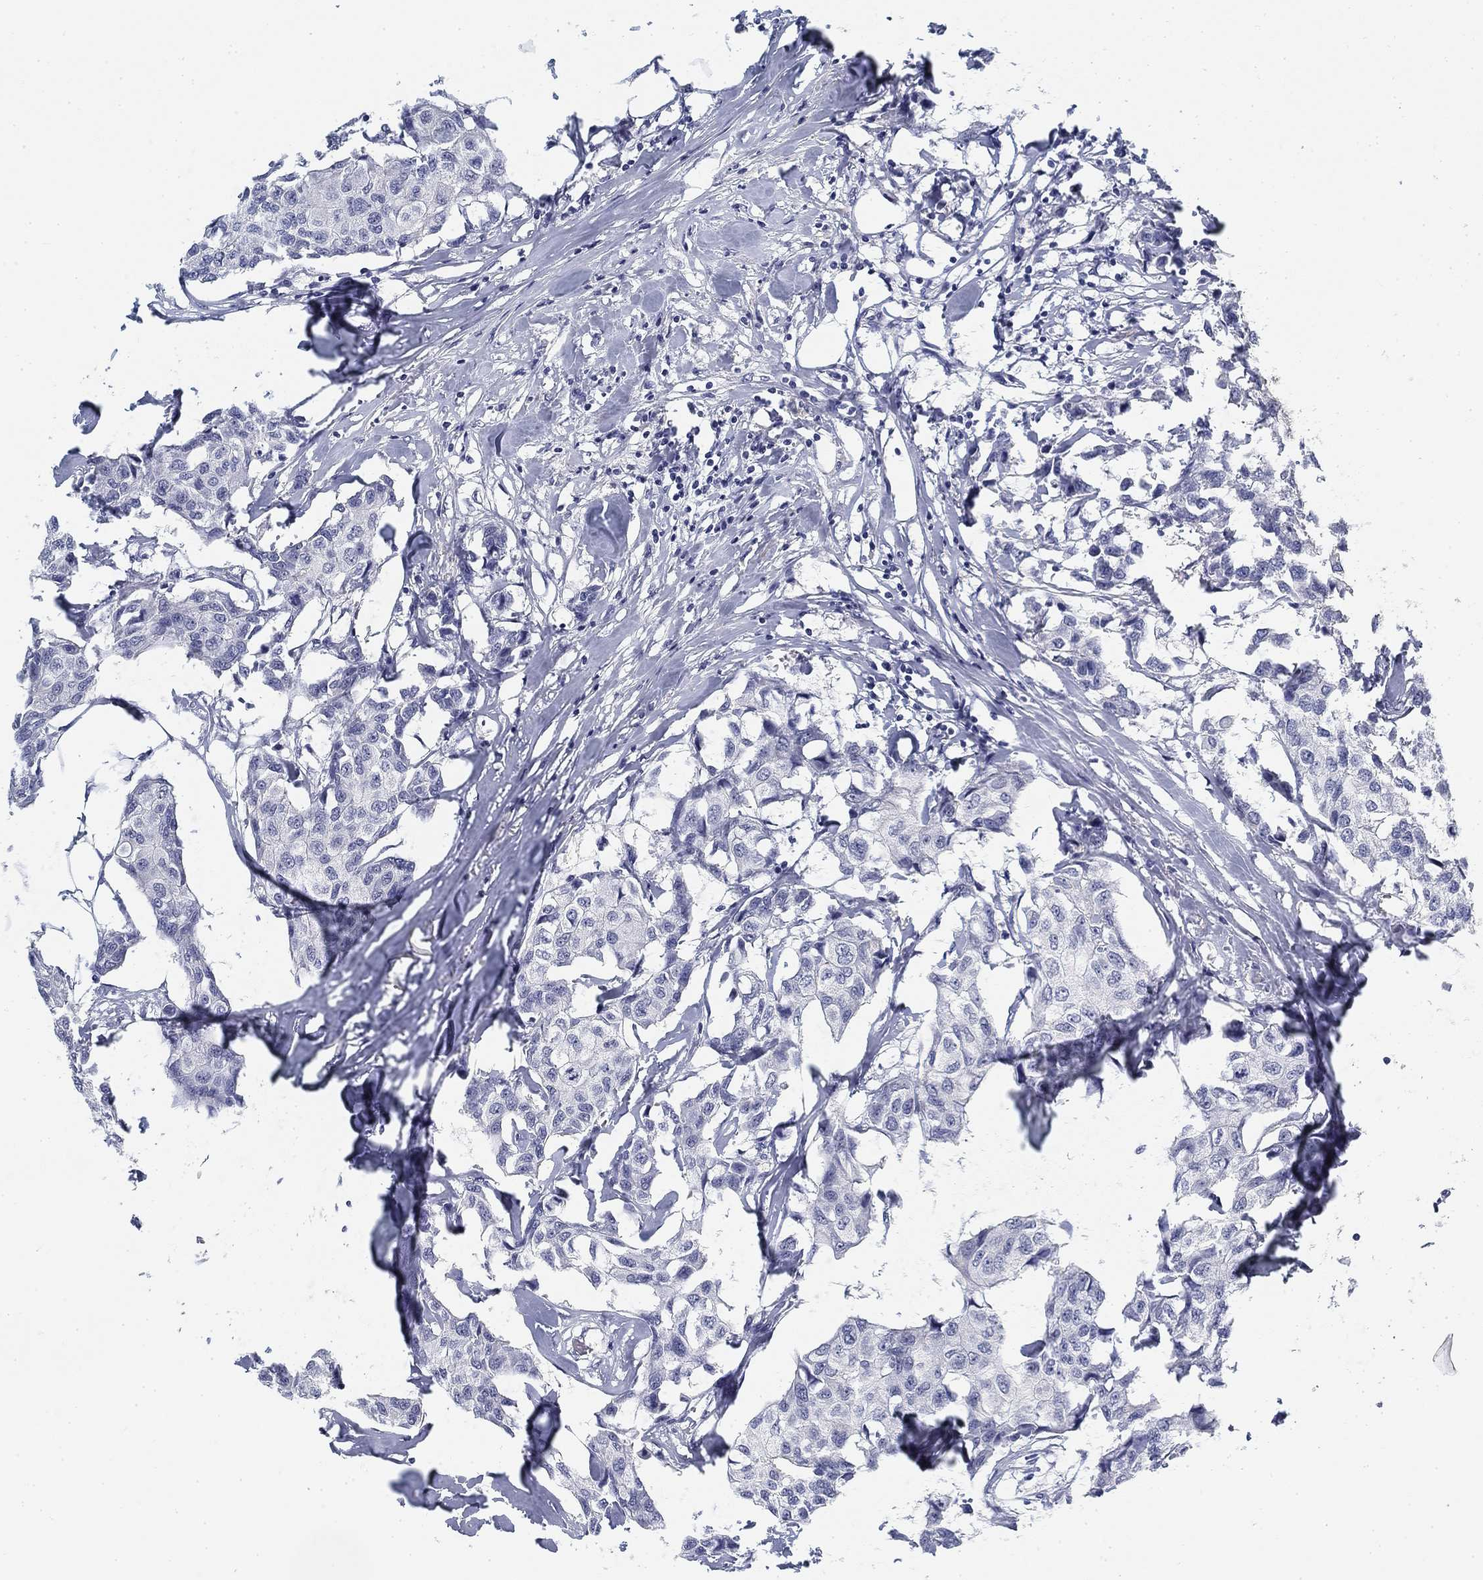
{"staining": {"intensity": "negative", "quantity": "none", "location": "none"}, "tissue": "breast cancer", "cell_type": "Tumor cells", "image_type": "cancer", "snomed": [{"axis": "morphology", "description": "Duct carcinoma"}, {"axis": "topography", "description": "Breast"}], "caption": "Immunohistochemical staining of breast cancer displays no significant staining in tumor cells.", "gene": "SLC2A5", "patient": {"sex": "female", "age": 80}}